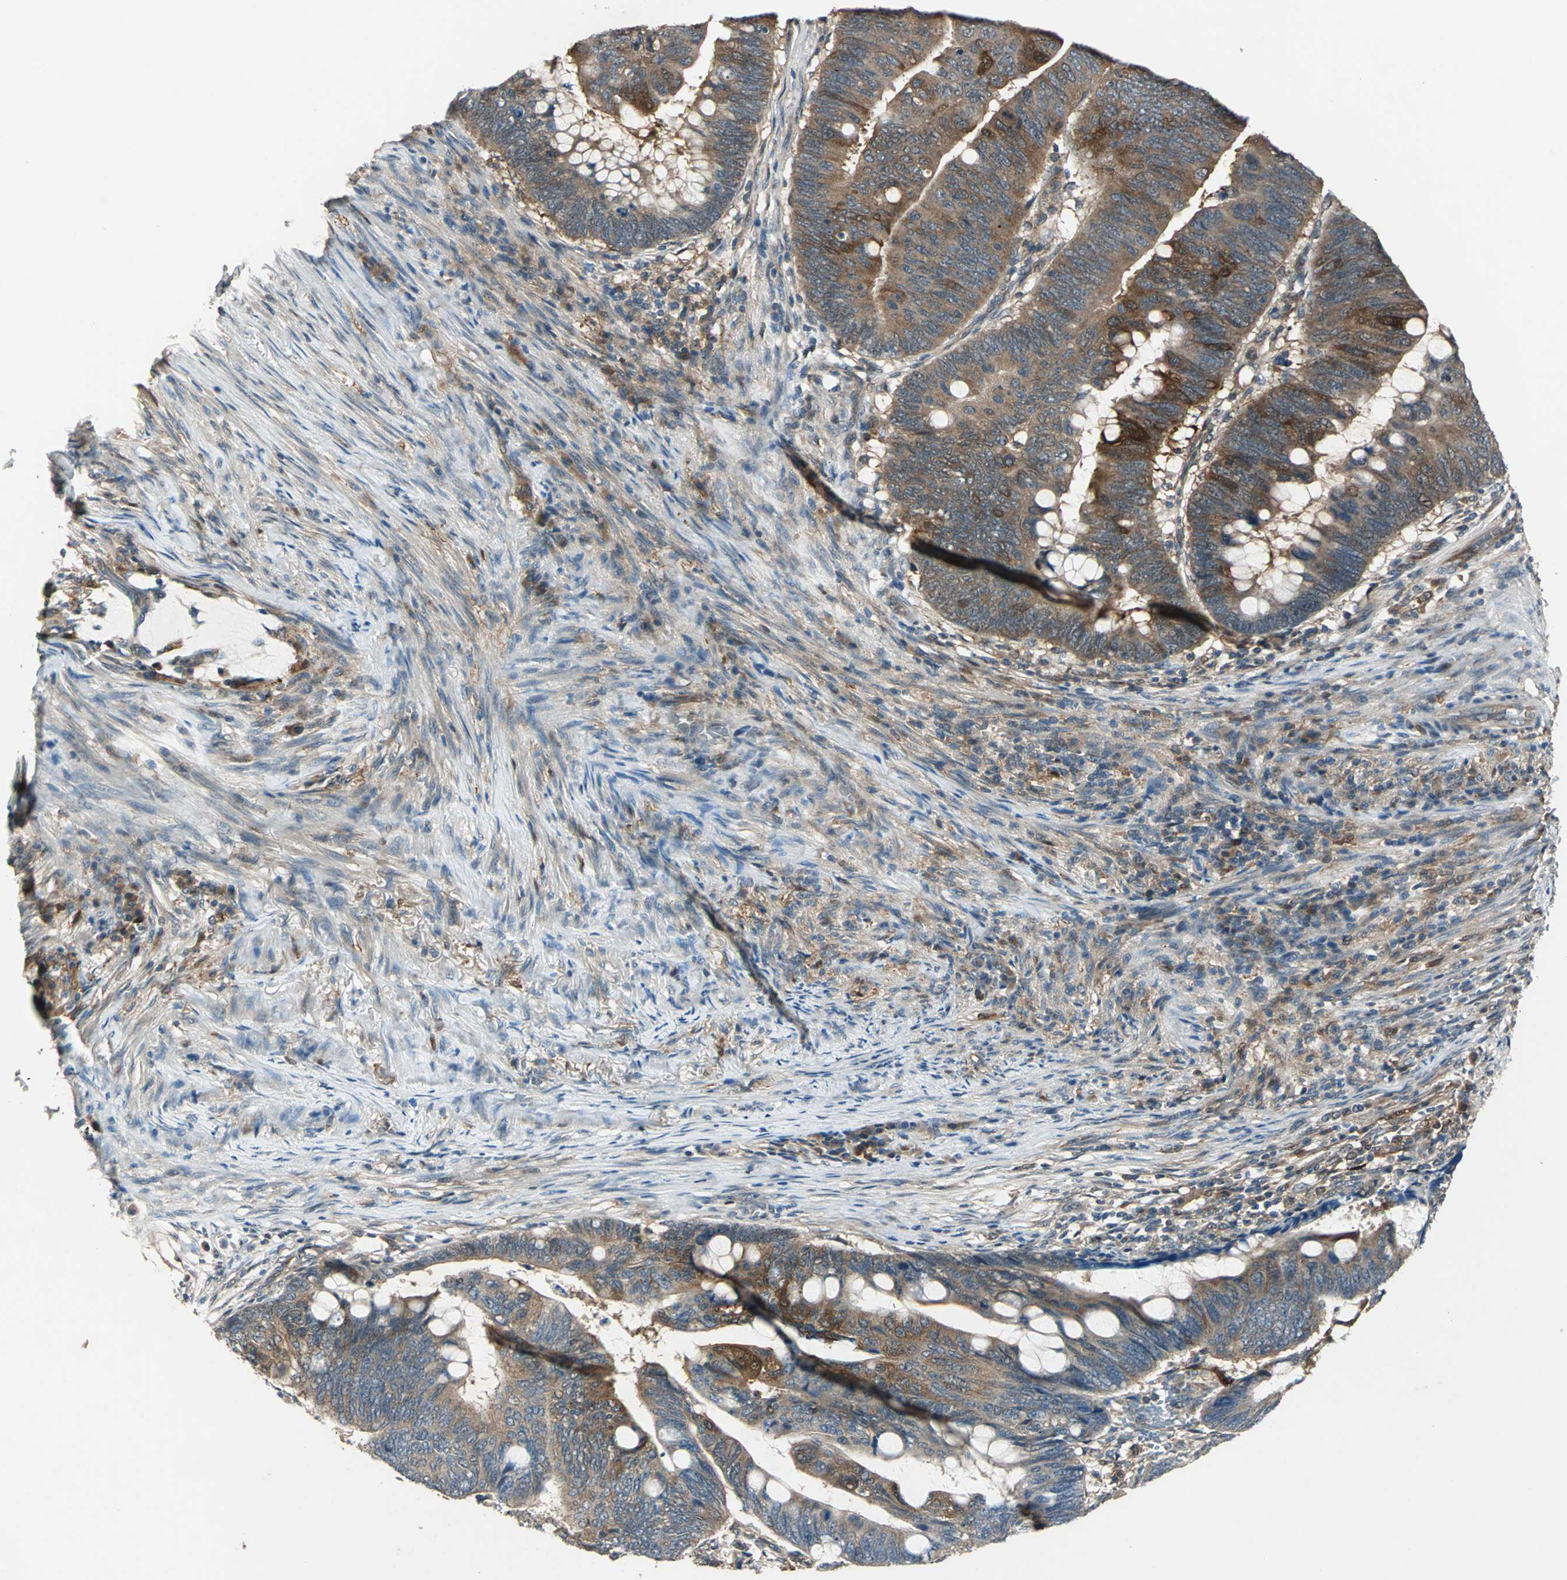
{"staining": {"intensity": "moderate", "quantity": ">75%", "location": "cytoplasmic/membranous"}, "tissue": "colorectal cancer", "cell_type": "Tumor cells", "image_type": "cancer", "snomed": [{"axis": "morphology", "description": "Normal tissue, NOS"}, {"axis": "morphology", "description": "Adenocarcinoma, NOS"}, {"axis": "topography", "description": "Rectum"}, {"axis": "topography", "description": "Peripheral nerve tissue"}], "caption": "This photomicrograph shows IHC staining of human adenocarcinoma (colorectal), with medium moderate cytoplasmic/membranous expression in approximately >75% of tumor cells.", "gene": "RRM2B", "patient": {"sex": "male", "age": 92}}